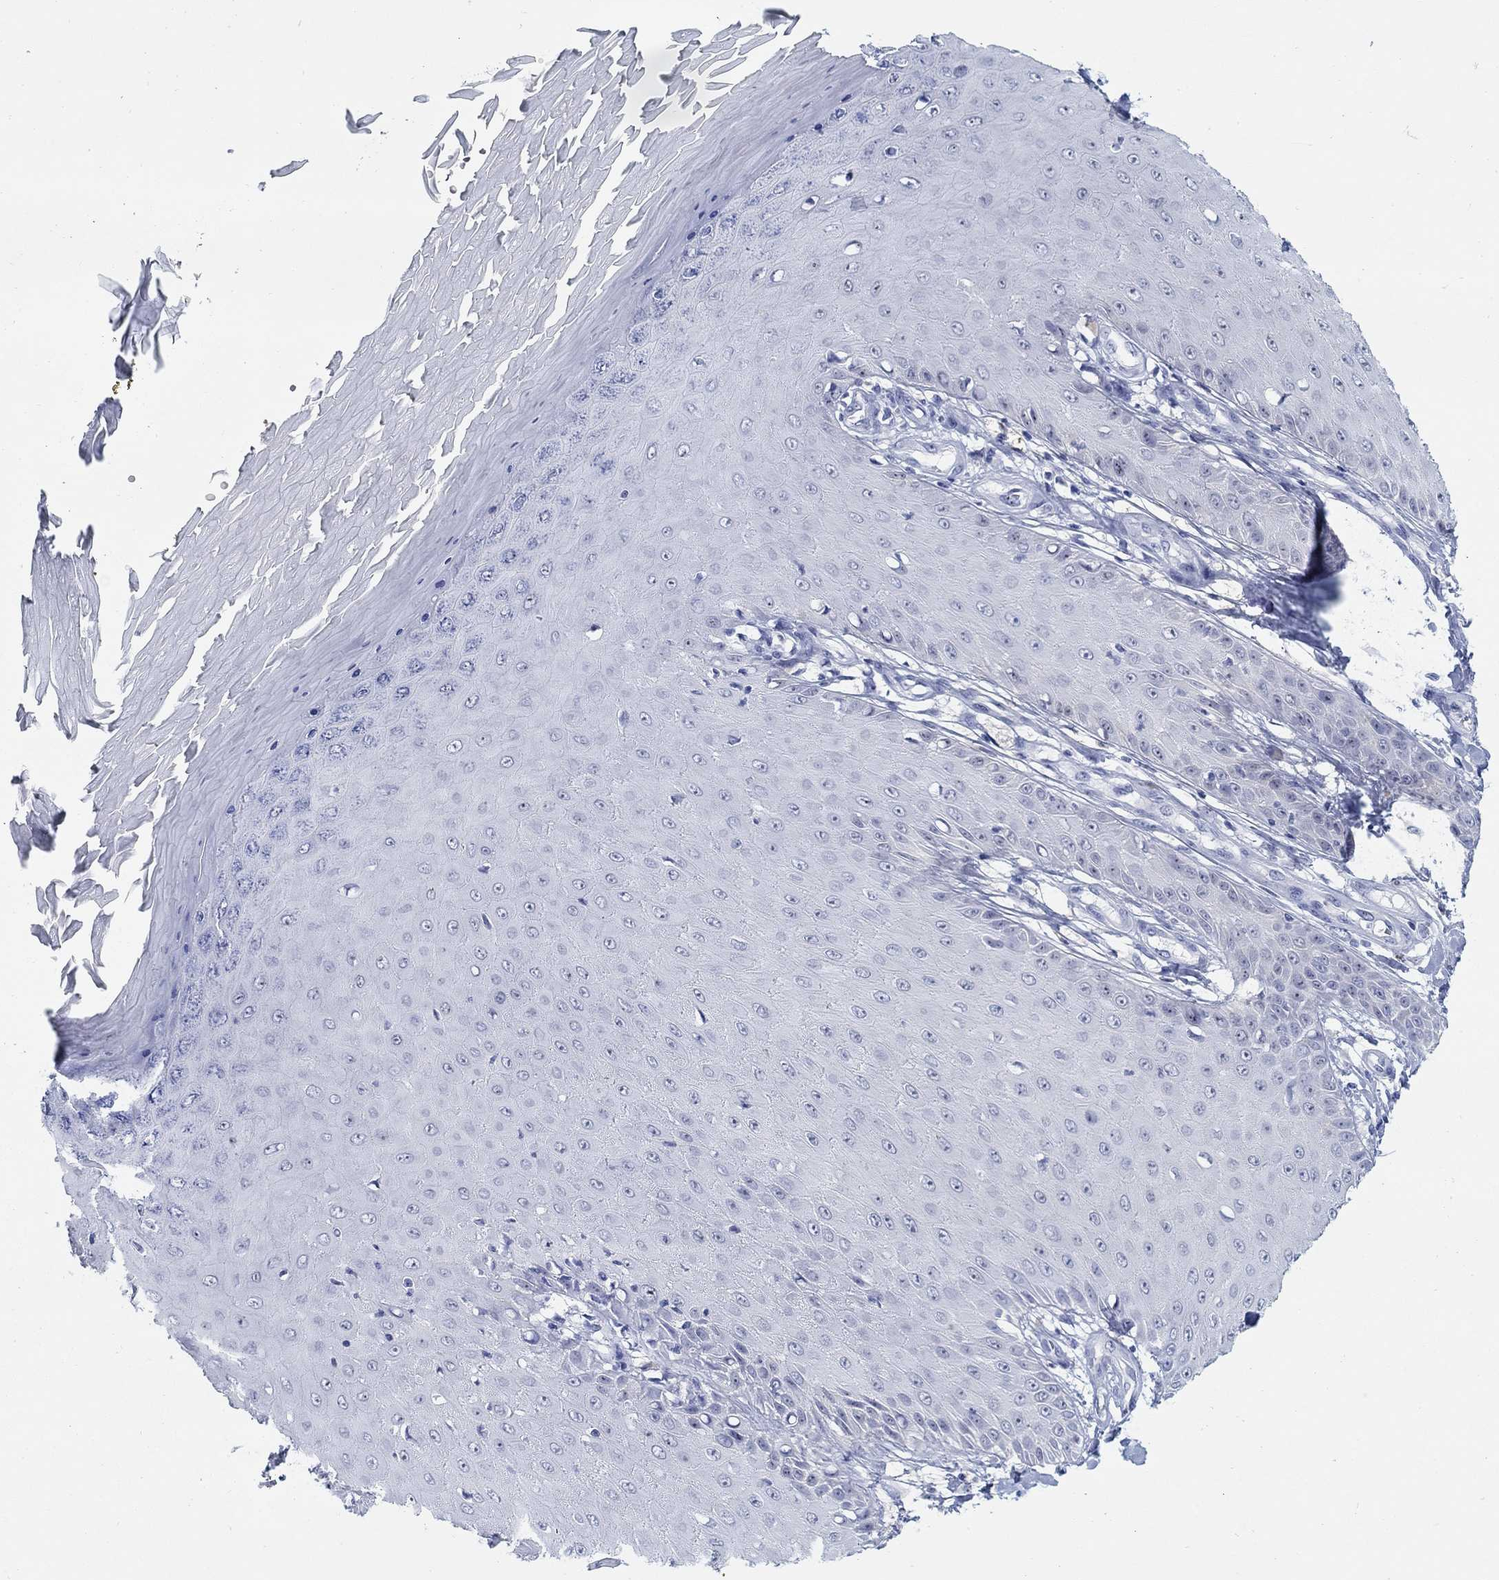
{"staining": {"intensity": "negative", "quantity": "none", "location": "none"}, "tissue": "skin cancer", "cell_type": "Tumor cells", "image_type": "cancer", "snomed": [{"axis": "morphology", "description": "Inflammation, NOS"}, {"axis": "morphology", "description": "Squamous cell carcinoma, NOS"}, {"axis": "topography", "description": "Skin"}], "caption": "Tumor cells are negative for protein expression in human skin cancer. Brightfield microscopy of IHC stained with DAB (3,3'-diaminobenzidine) (brown) and hematoxylin (blue), captured at high magnification.", "gene": "AKR1C2", "patient": {"sex": "male", "age": 70}}